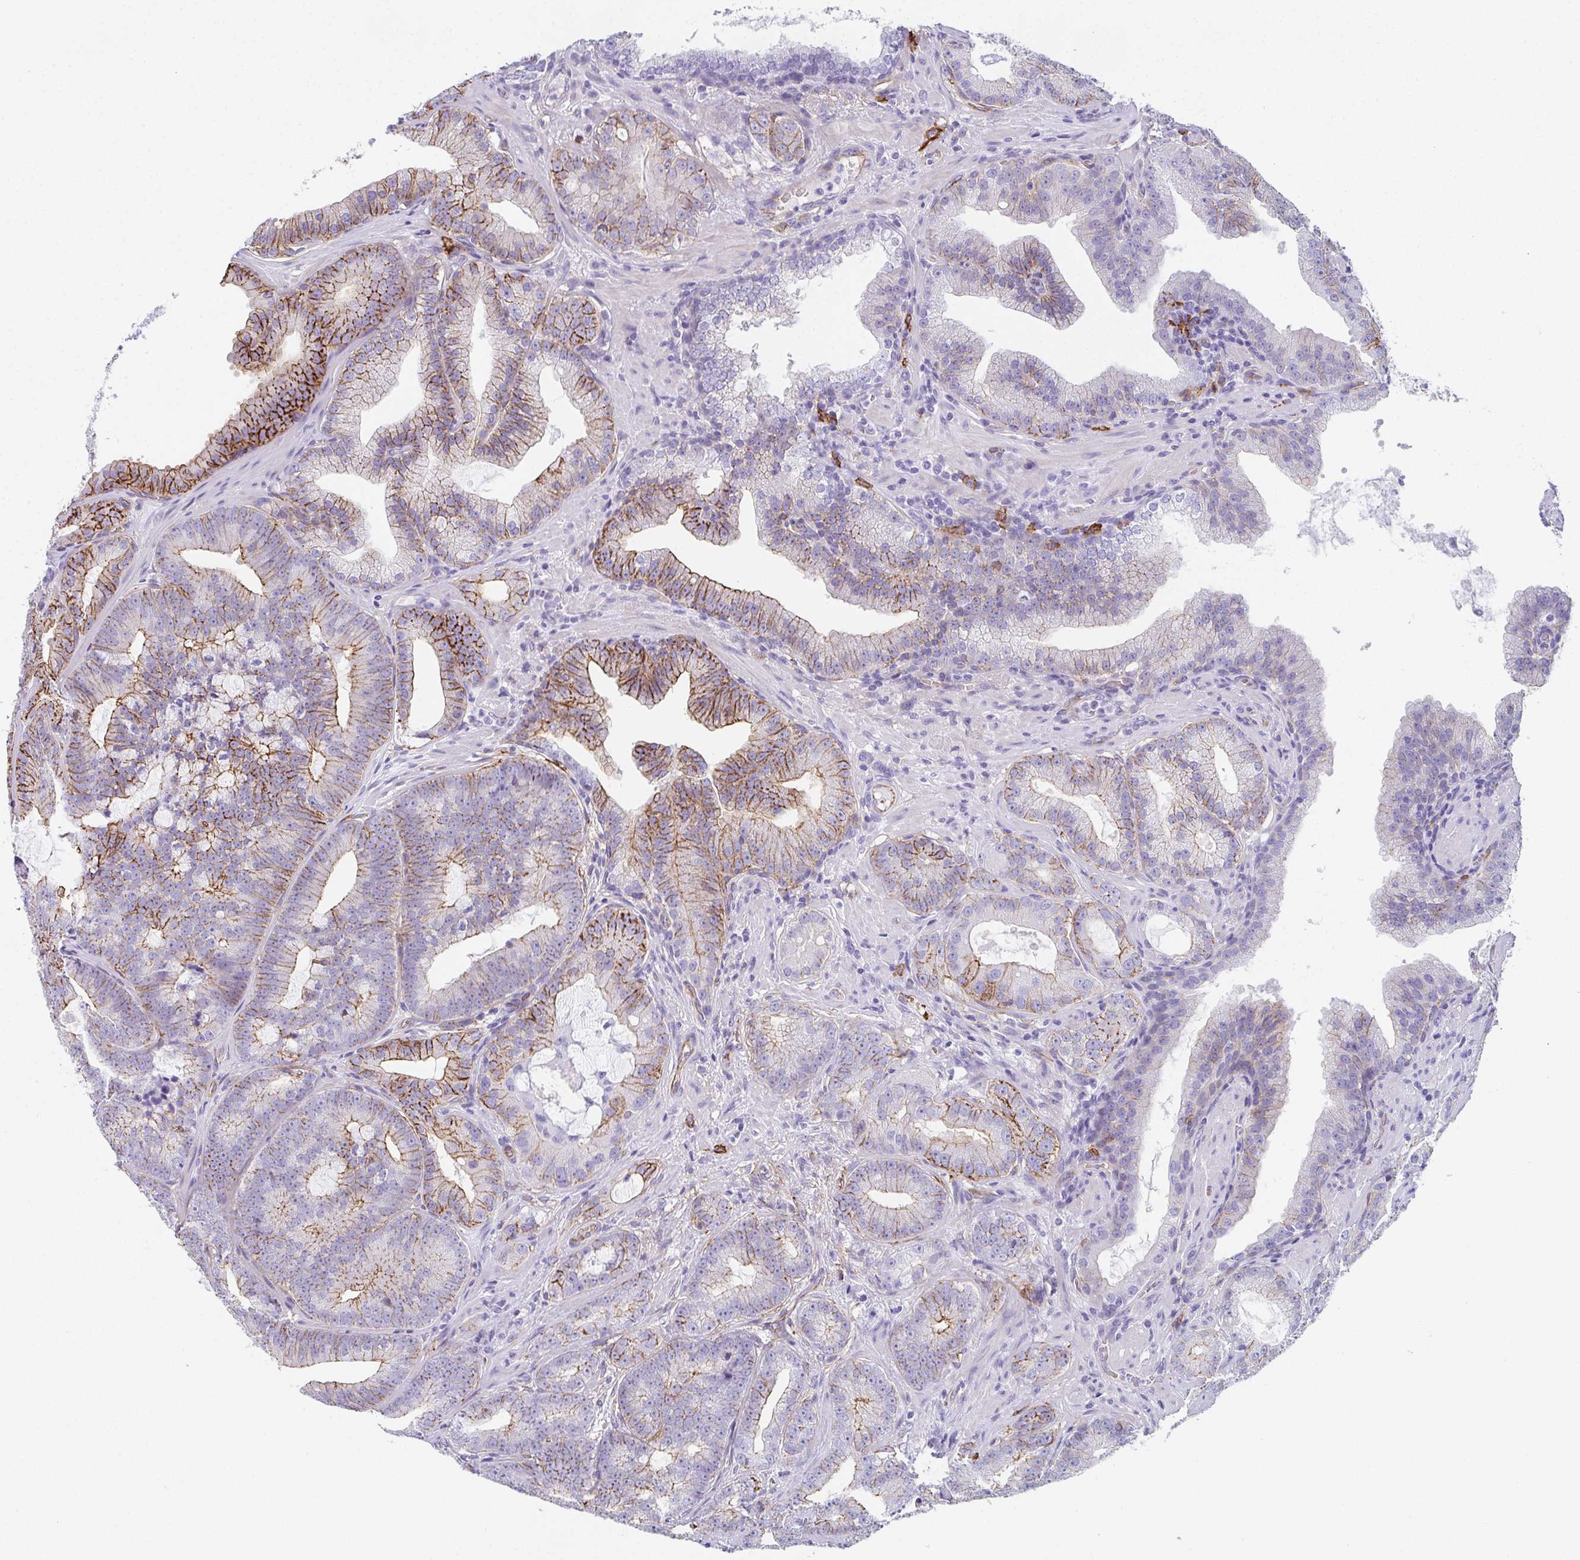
{"staining": {"intensity": "strong", "quantity": "25%-75%", "location": "cytoplasmic/membranous"}, "tissue": "prostate cancer", "cell_type": "Tumor cells", "image_type": "cancer", "snomed": [{"axis": "morphology", "description": "Adenocarcinoma, High grade"}, {"axis": "topography", "description": "Prostate"}], "caption": "IHC (DAB) staining of human adenocarcinoma (high-grade) (prostate) demonstrates strong cytoplasmic/membranous protein staining in approximately 25%-75% of tumor cells.", "gene": "DBN1", "patient": {"sex": "male", "age": 65}}